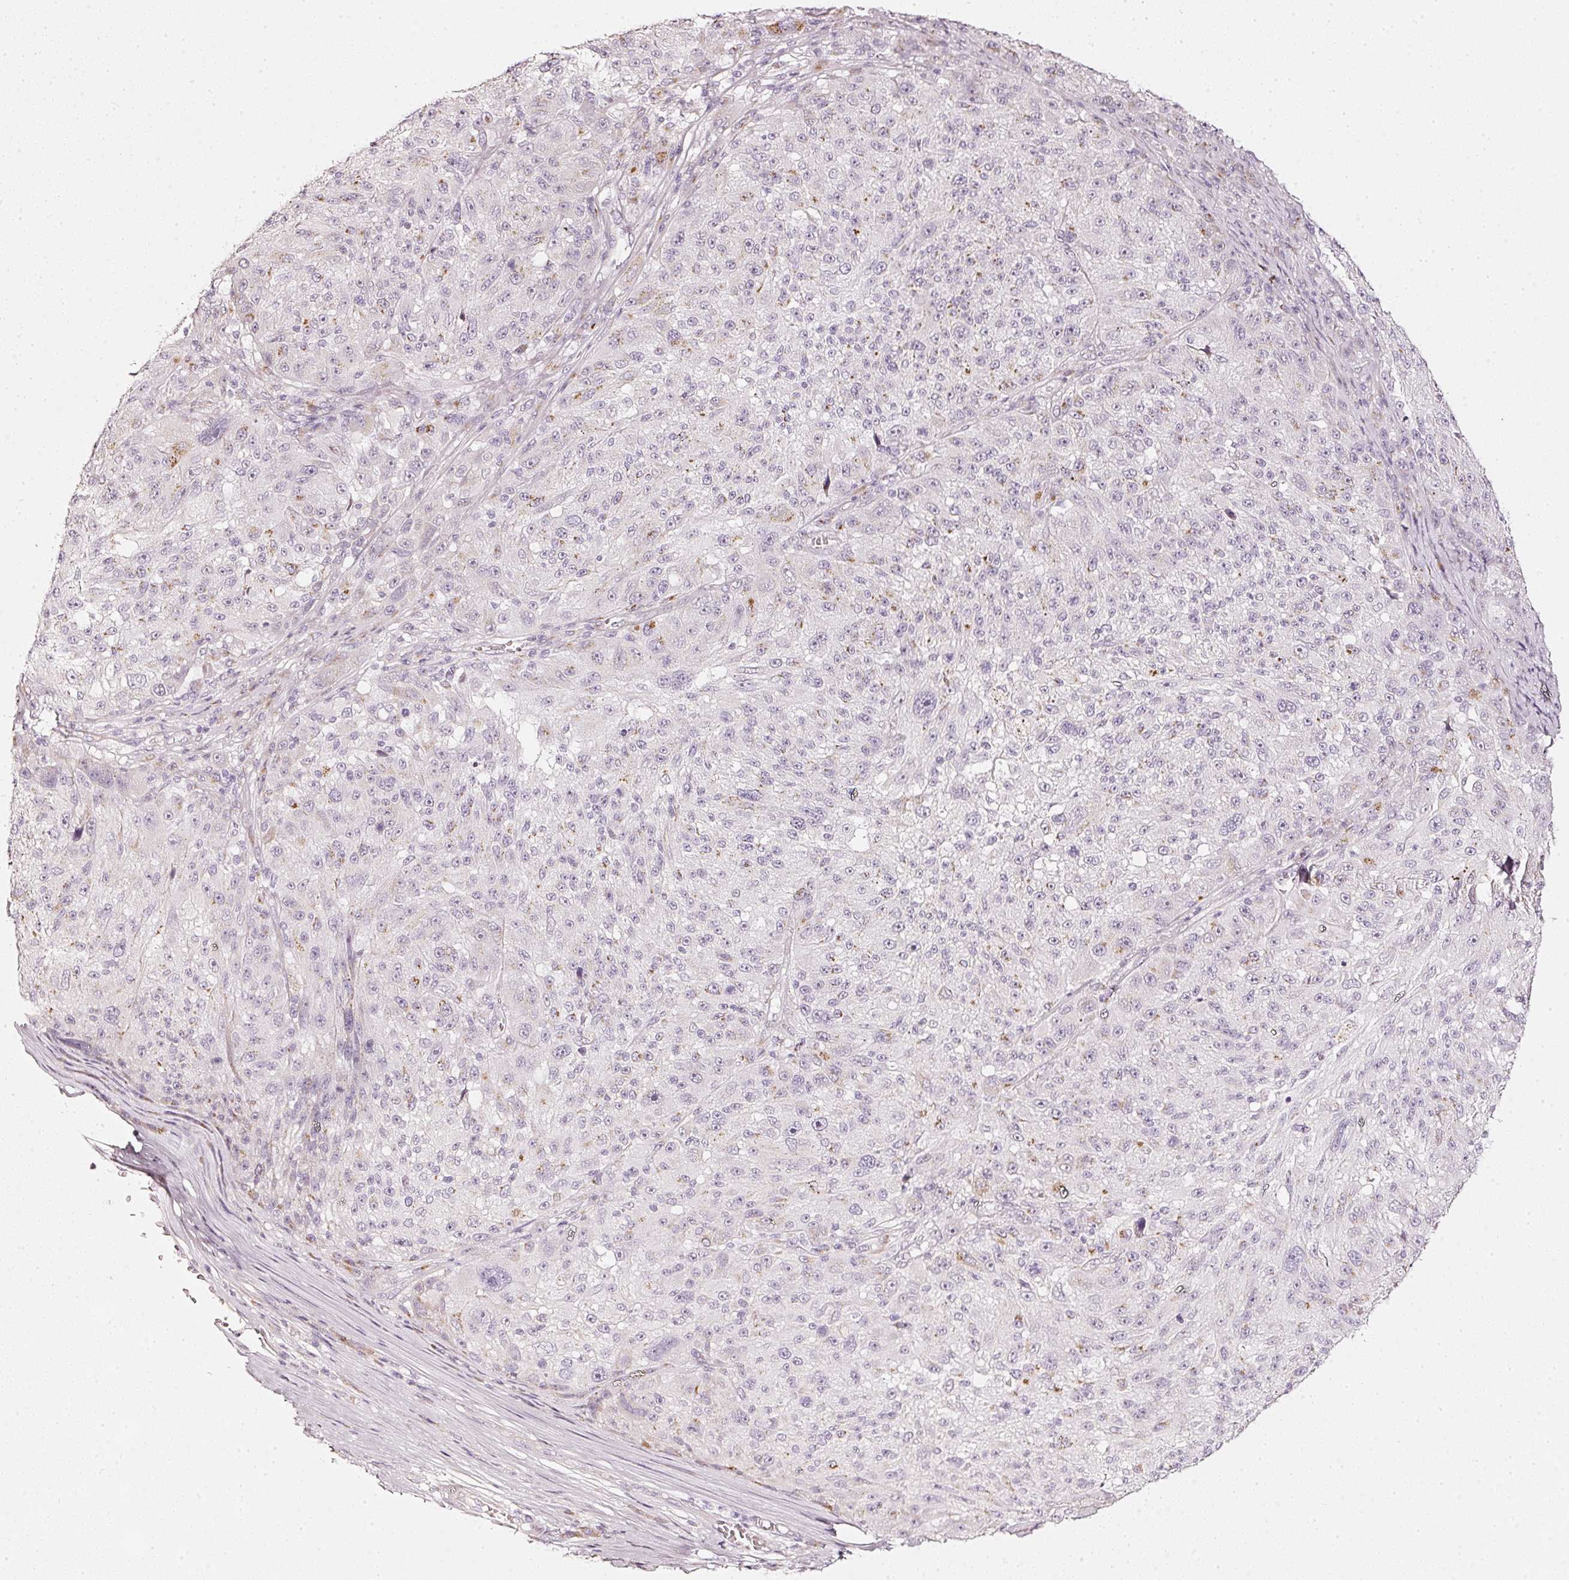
{"staining": {"intensity": "weak", "quantity": "<25%", "location": "cytoplasmic/membranous"}, "tissue": "melanoma", "cell_type": "Tumor cells", "image_type": "cancer", "snomed": [{"axis": "morphology", "description": "Malignant melanoma, NOS"}, {"axis": "topography", "description": "Skin"}], "caption": "High power microscopy photomicrograph of an IHC histopathology image of melanoma, revealing no significant expression in tumor cells. Nuclei are stained in blue.", "gene": "SDF4", "patient": {"sex": "male", "age": 53}}